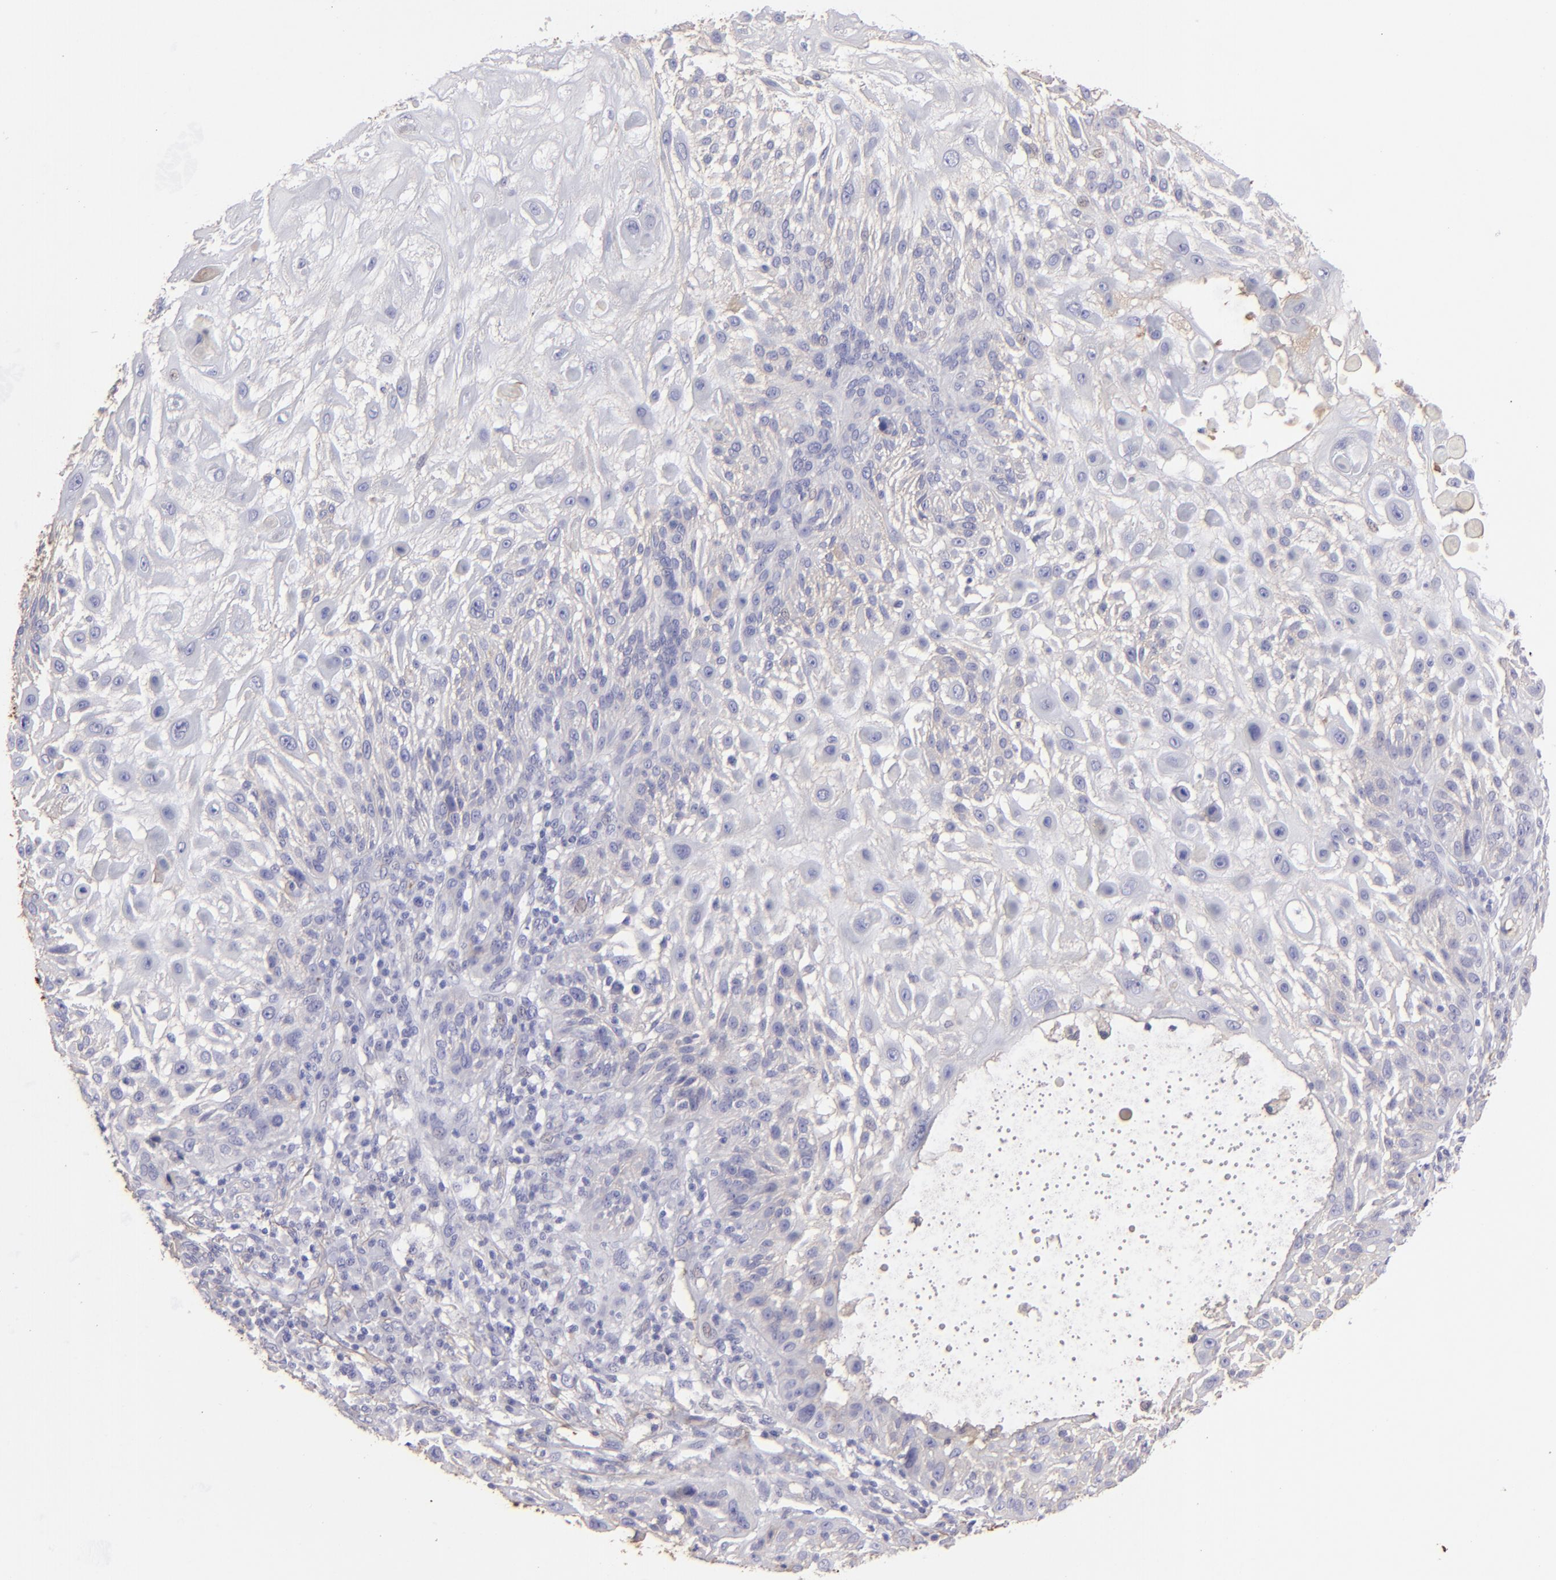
{"staining": {"intensity": "weak", "quantity": ">75%", "location": "cytoplasmic/membranous"}, "tissue": "skin cancer", "cell_type": "Tumor cells", "image_type": "cancer", "snomed": [{"axis": "morphology", "description": "Squamous cell carcinoma, NOS"}, {"axis": "topography", "description": "Skin"}], "caption": "Protein staining by immunohistochemistry reveals weak cytoplasmic/membranous positivity in about >75% of tumor cells in skin cancer.", "gene": "FGB", "patient": {"sex": "female", "age": 89}}